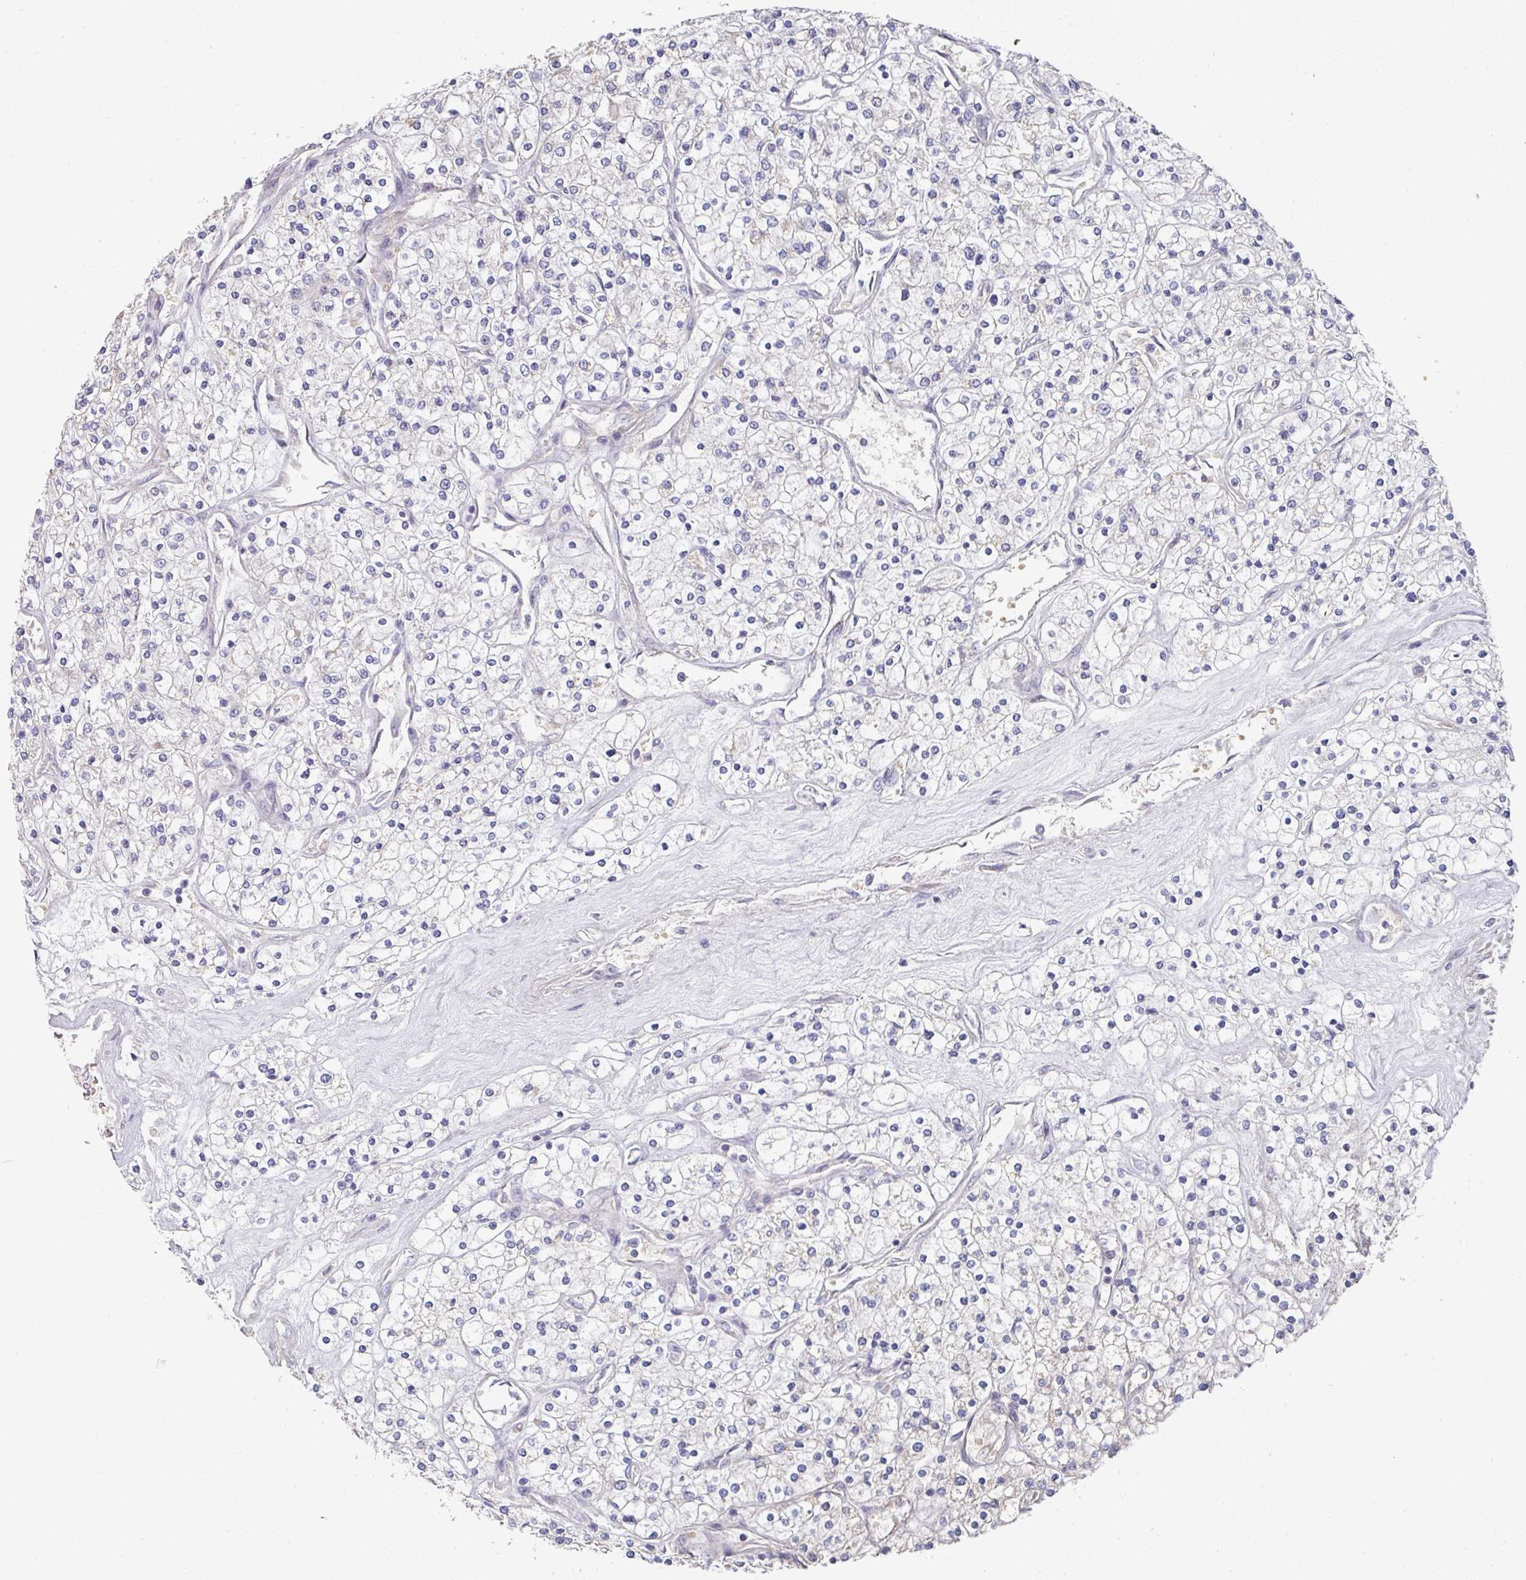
{"staining": {"intensity": "negative", "quantity": "none", "location": "none"}, "tissue": "renal cancer", "cell_type": "Tumor cells", "image_type": "cancer", "snomed": [{"axis": "morphology", "description": "Adenocarcinoma, NOS"}, {"axis": "topography", "description": "Kidney"}], "caption": "This image is of renal cancer stained with immunohistochemistry to label a protein in brown with the nuclei are counter-stained blue. There is no staining in tumor cells.", "gene": "PYROXD2", "patient": {"sex": "male", "age": 80}}